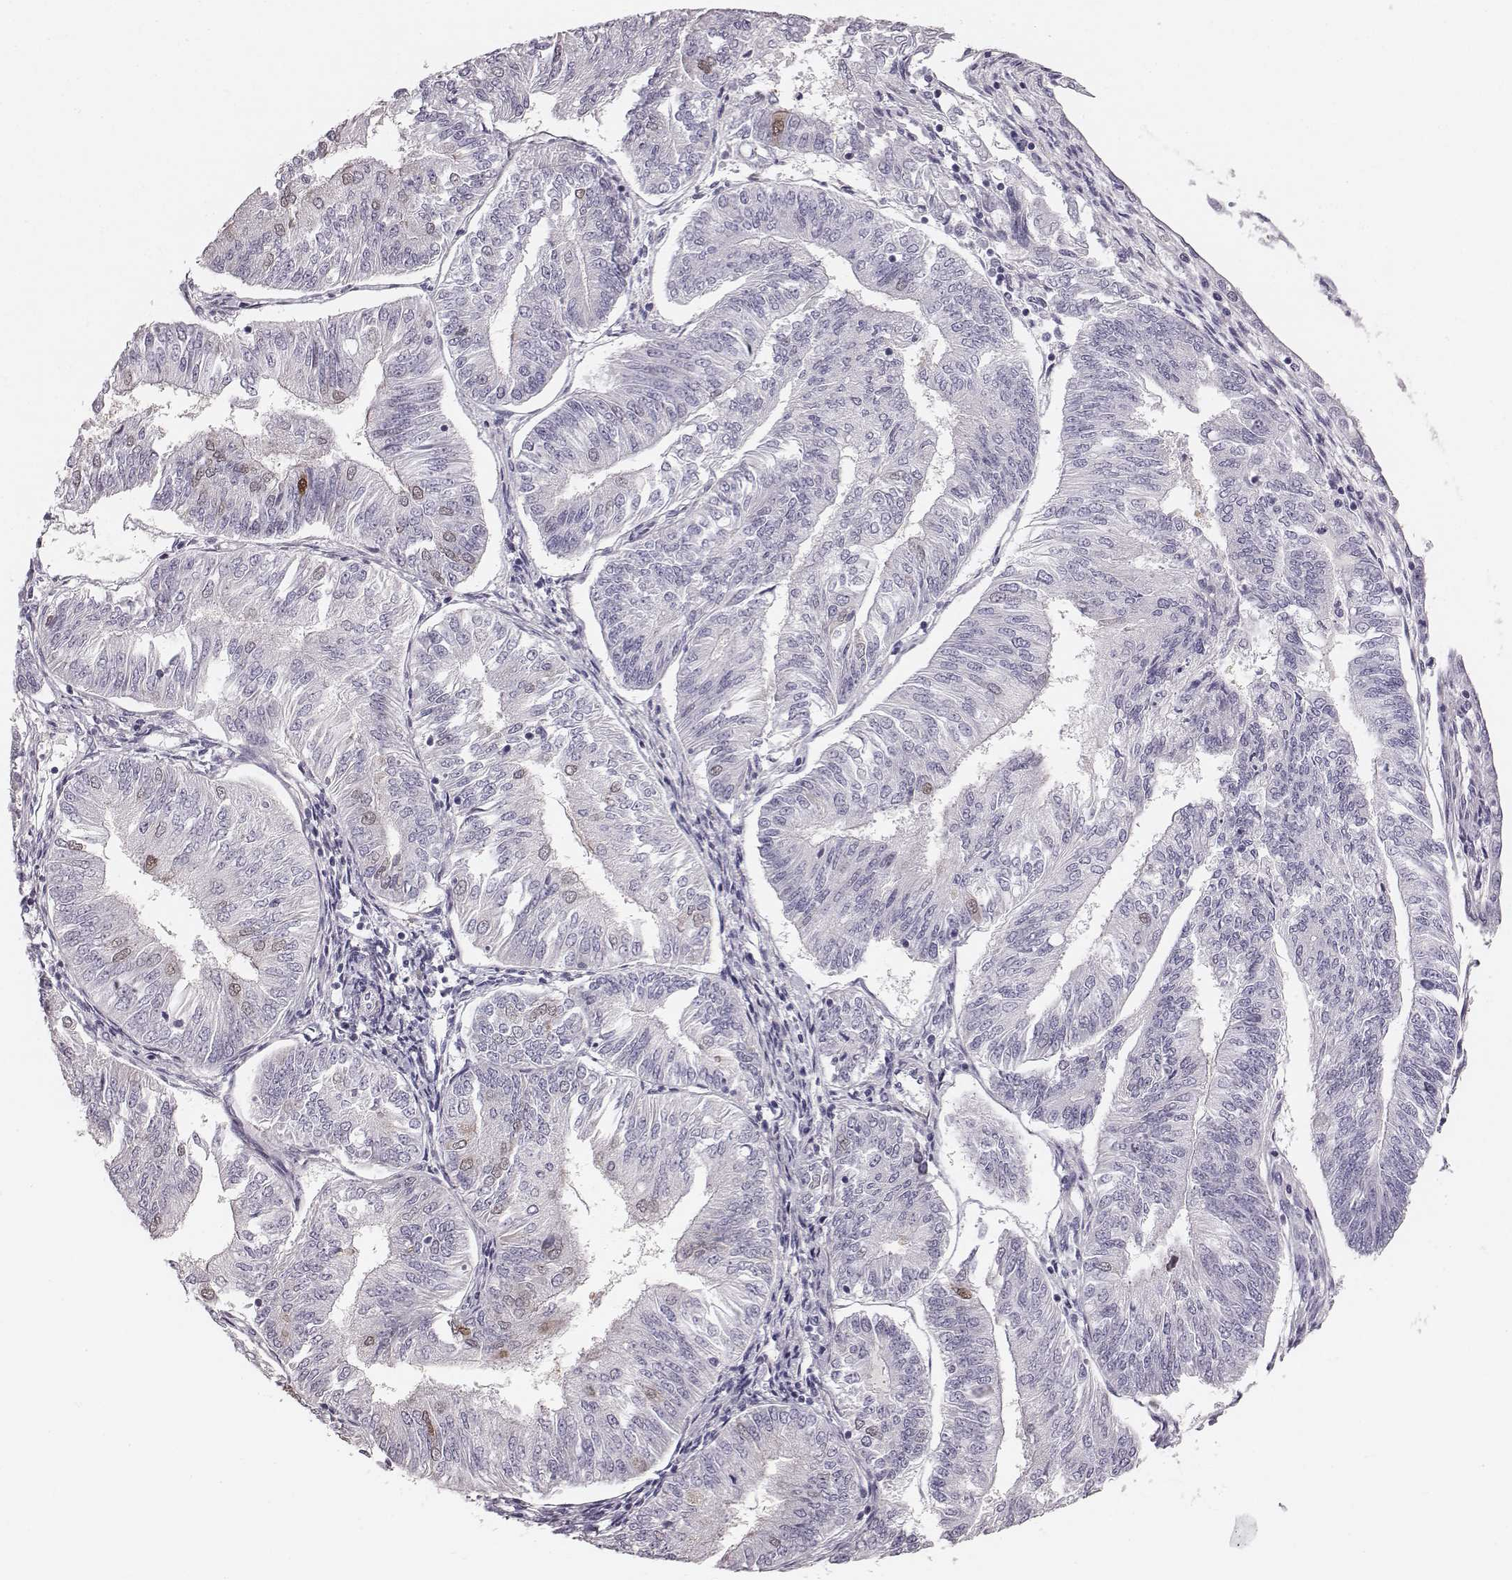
{"staining": {"intensity": "negative", "quantity": "none", "location": "none"}, "tissue": "endometrial cancer", "cell_type": "Tumor cells", "image_type": "cancer", "snomed": [{"axis": "morphology", "description": "Adenocarcinoma, NOS"}, {"axis": "topography", "description": "Endometrium"}], "caption": "IHC micrograph of neoplastic tissue: adenocarcinoma (endometrial) stained with DAB displays no significant protein positivity in tumor cells. (DAB (3,3'-diaminobenzidine) IHC, high magnification).", "gene": "CRISP1", "patient": {"sex": "female", "age": 58}}